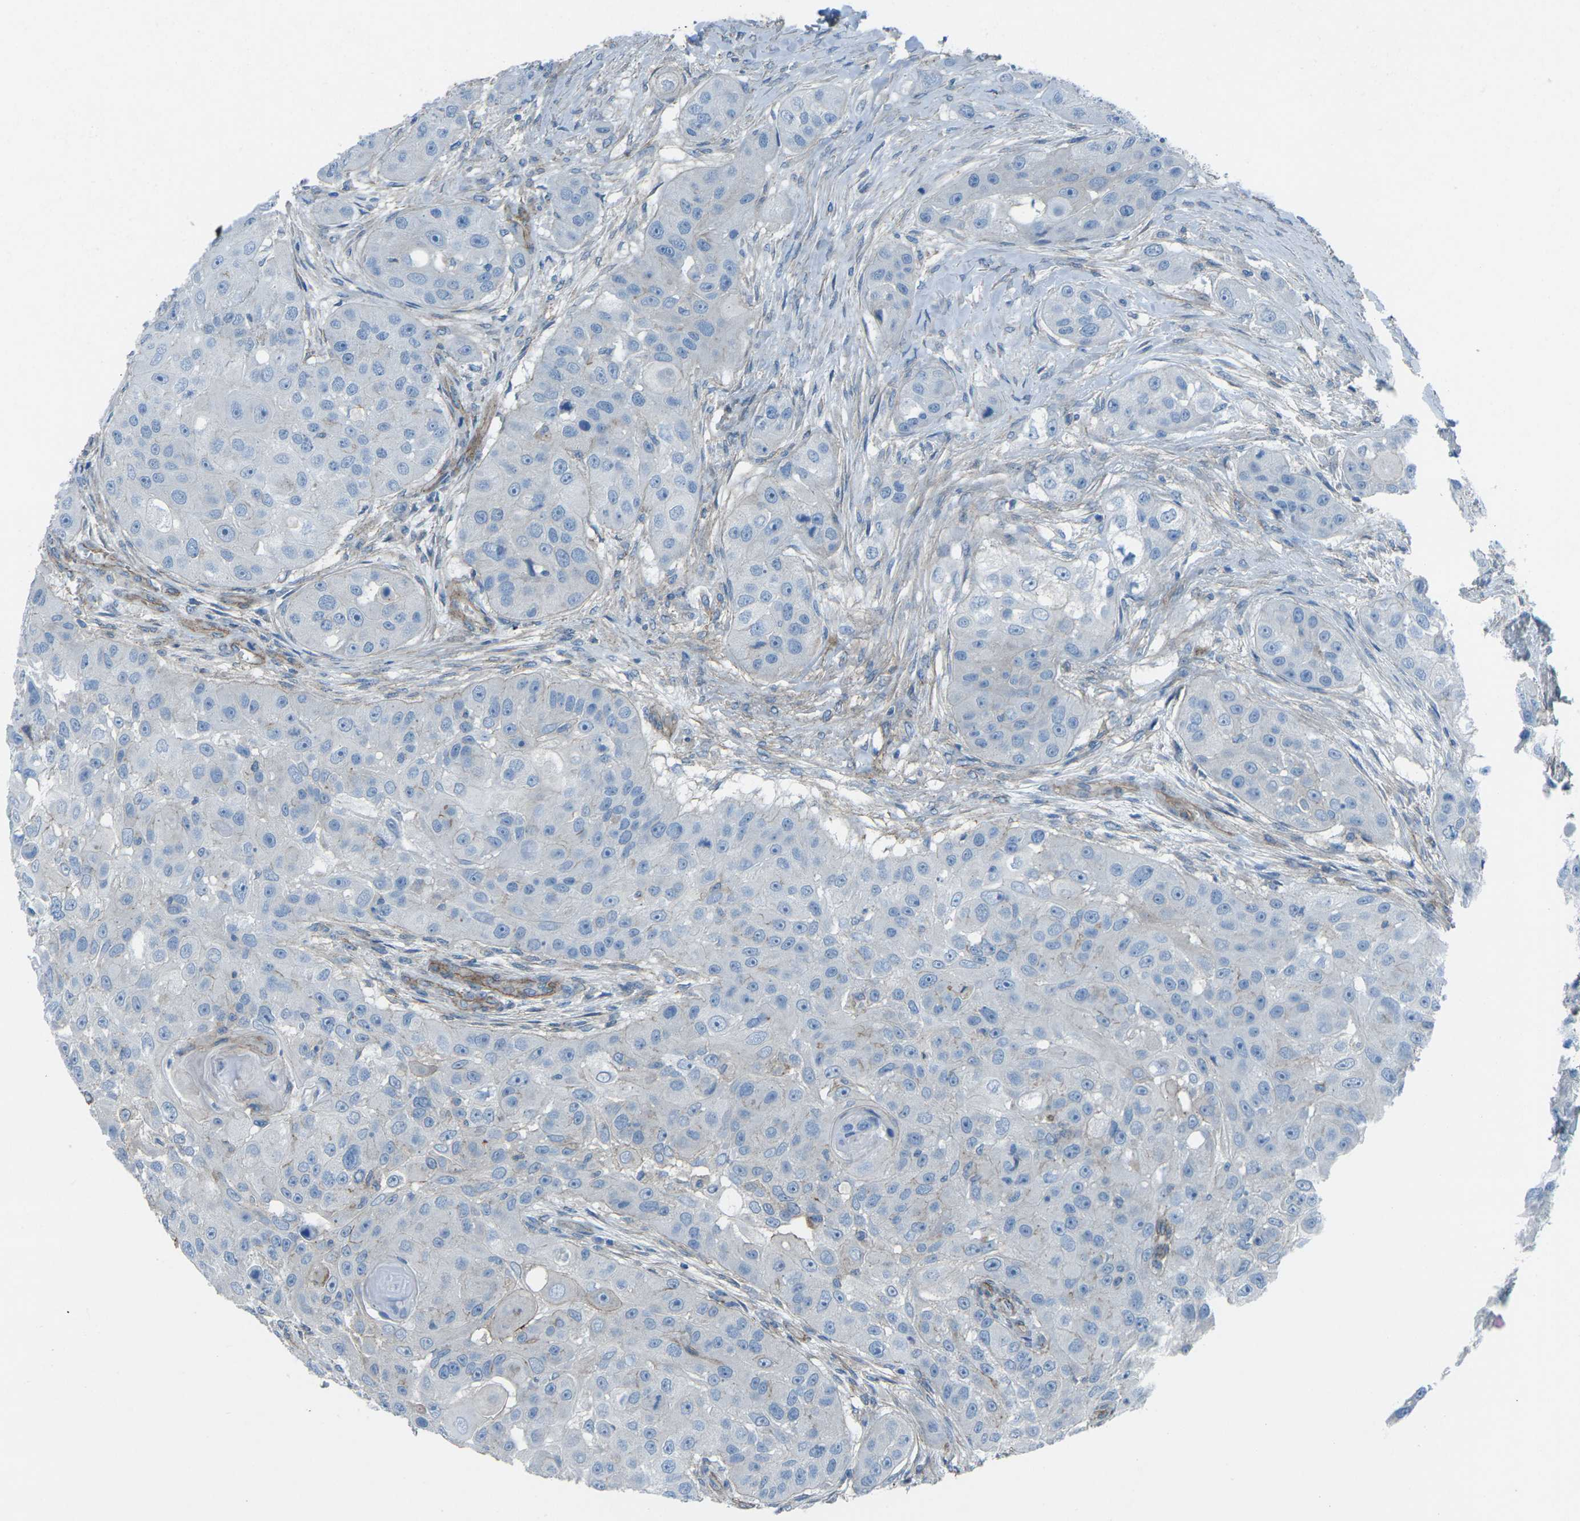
{"staining": {"intensity": "negative", "quantity": "none", "location": "none"}, "tissue": "head and neck cancer", "cell_type": "Tumor cells", "image_type": "cancer", "snomed": [{"axis": "morphology", "description": "Normal tissue, NOS"}, {"axis": "morphology", "description": "Squamous cell carcinoma, NOS"}, {"axis": "topography", "description": "Skeletal muscle"}, {"axis": "topography", "description": "Head-Neck"}], "caption": "Human squamous cell carcinoma (head and neck) stained for a protein using IHC reveals no expression in tumor cells.", "gene": "UTRN", "patient": {"sex": "male", "age": 51}}